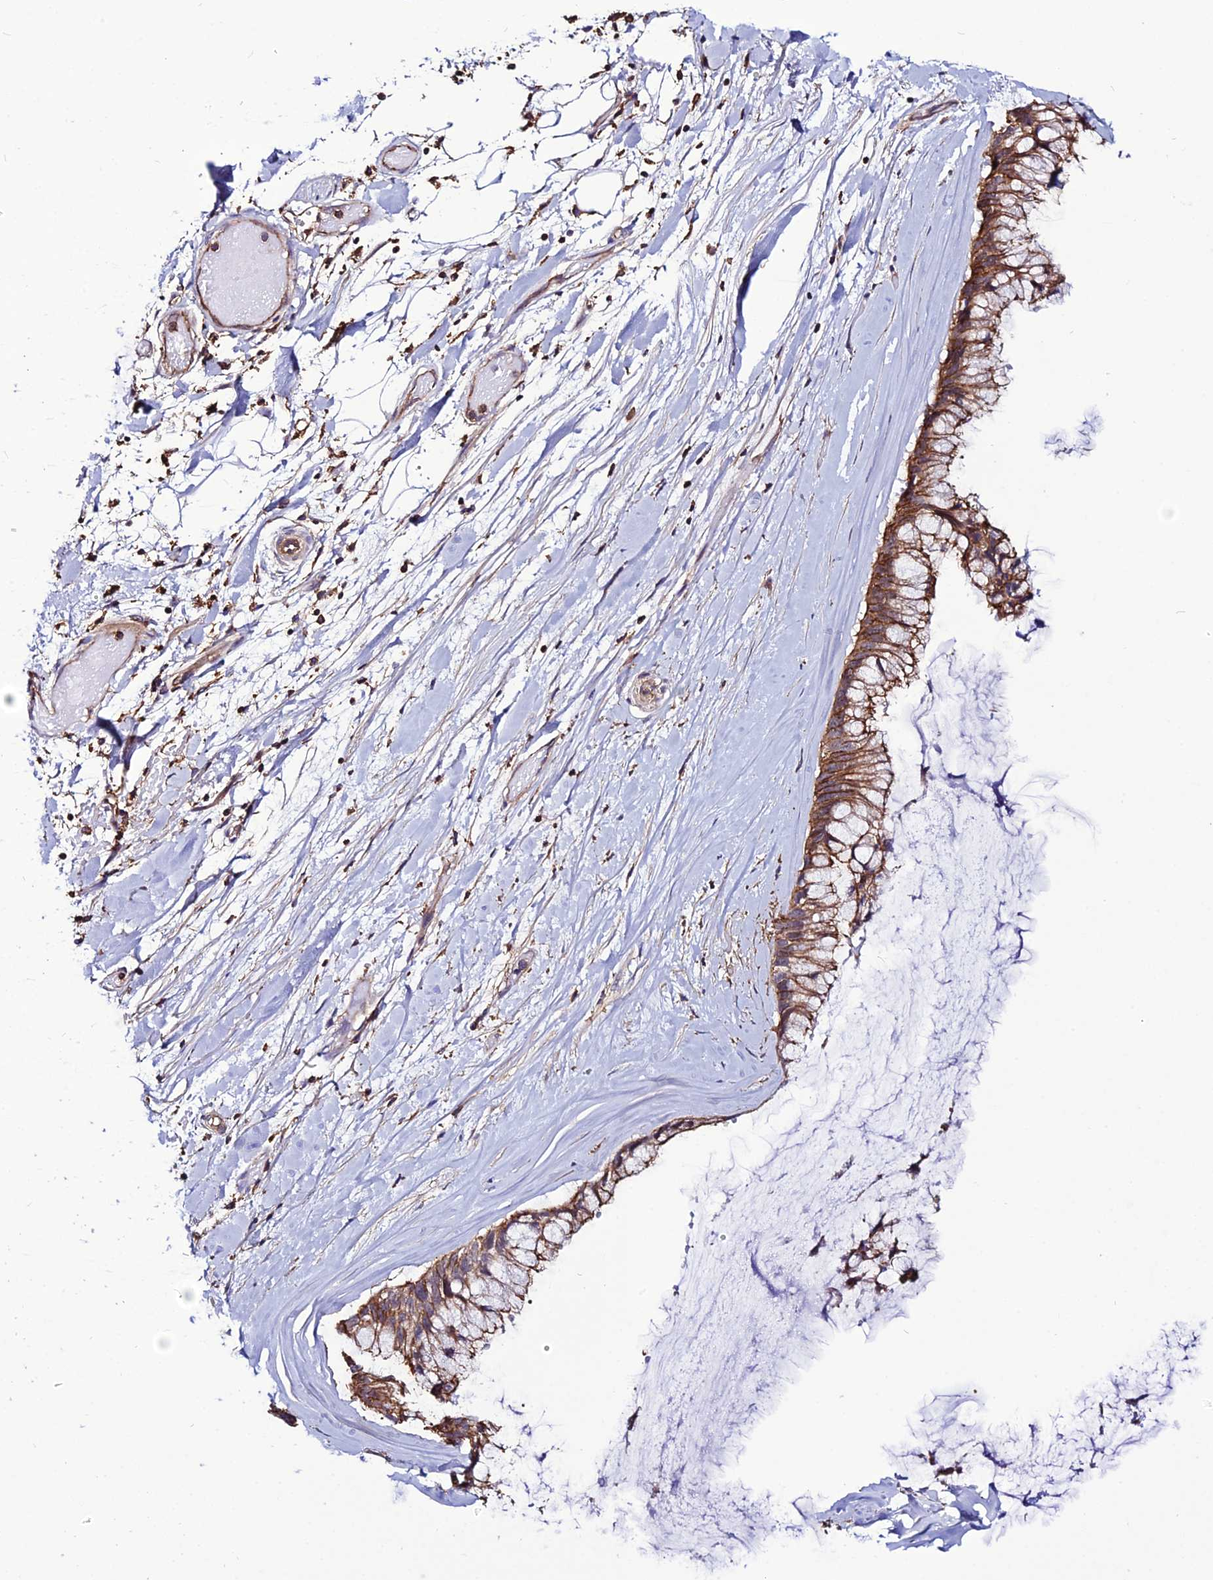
{"staining": {"intensity": "moderate", "quantity": ">75%", "location": "cytoplasmic/membranous"}, "tissue": "ovarian cancer", "cell_type": "Tumor cells", "image_type": "cancer", "snomed": [{"axis": "morphology", "description": "Cystadenocarcinoma, mucinous, NOS"}, {"axis": "topography", "description": "Ovary"}], "caption": "IHC of human ovarian mucinous cystadenocarcinoma exhibits medium levels of moderate cytoplasmic/membranous expression in about >75% of tumor cells.", "gene": "USP17L15", "patient": {"sex": "female", "age": 39}}